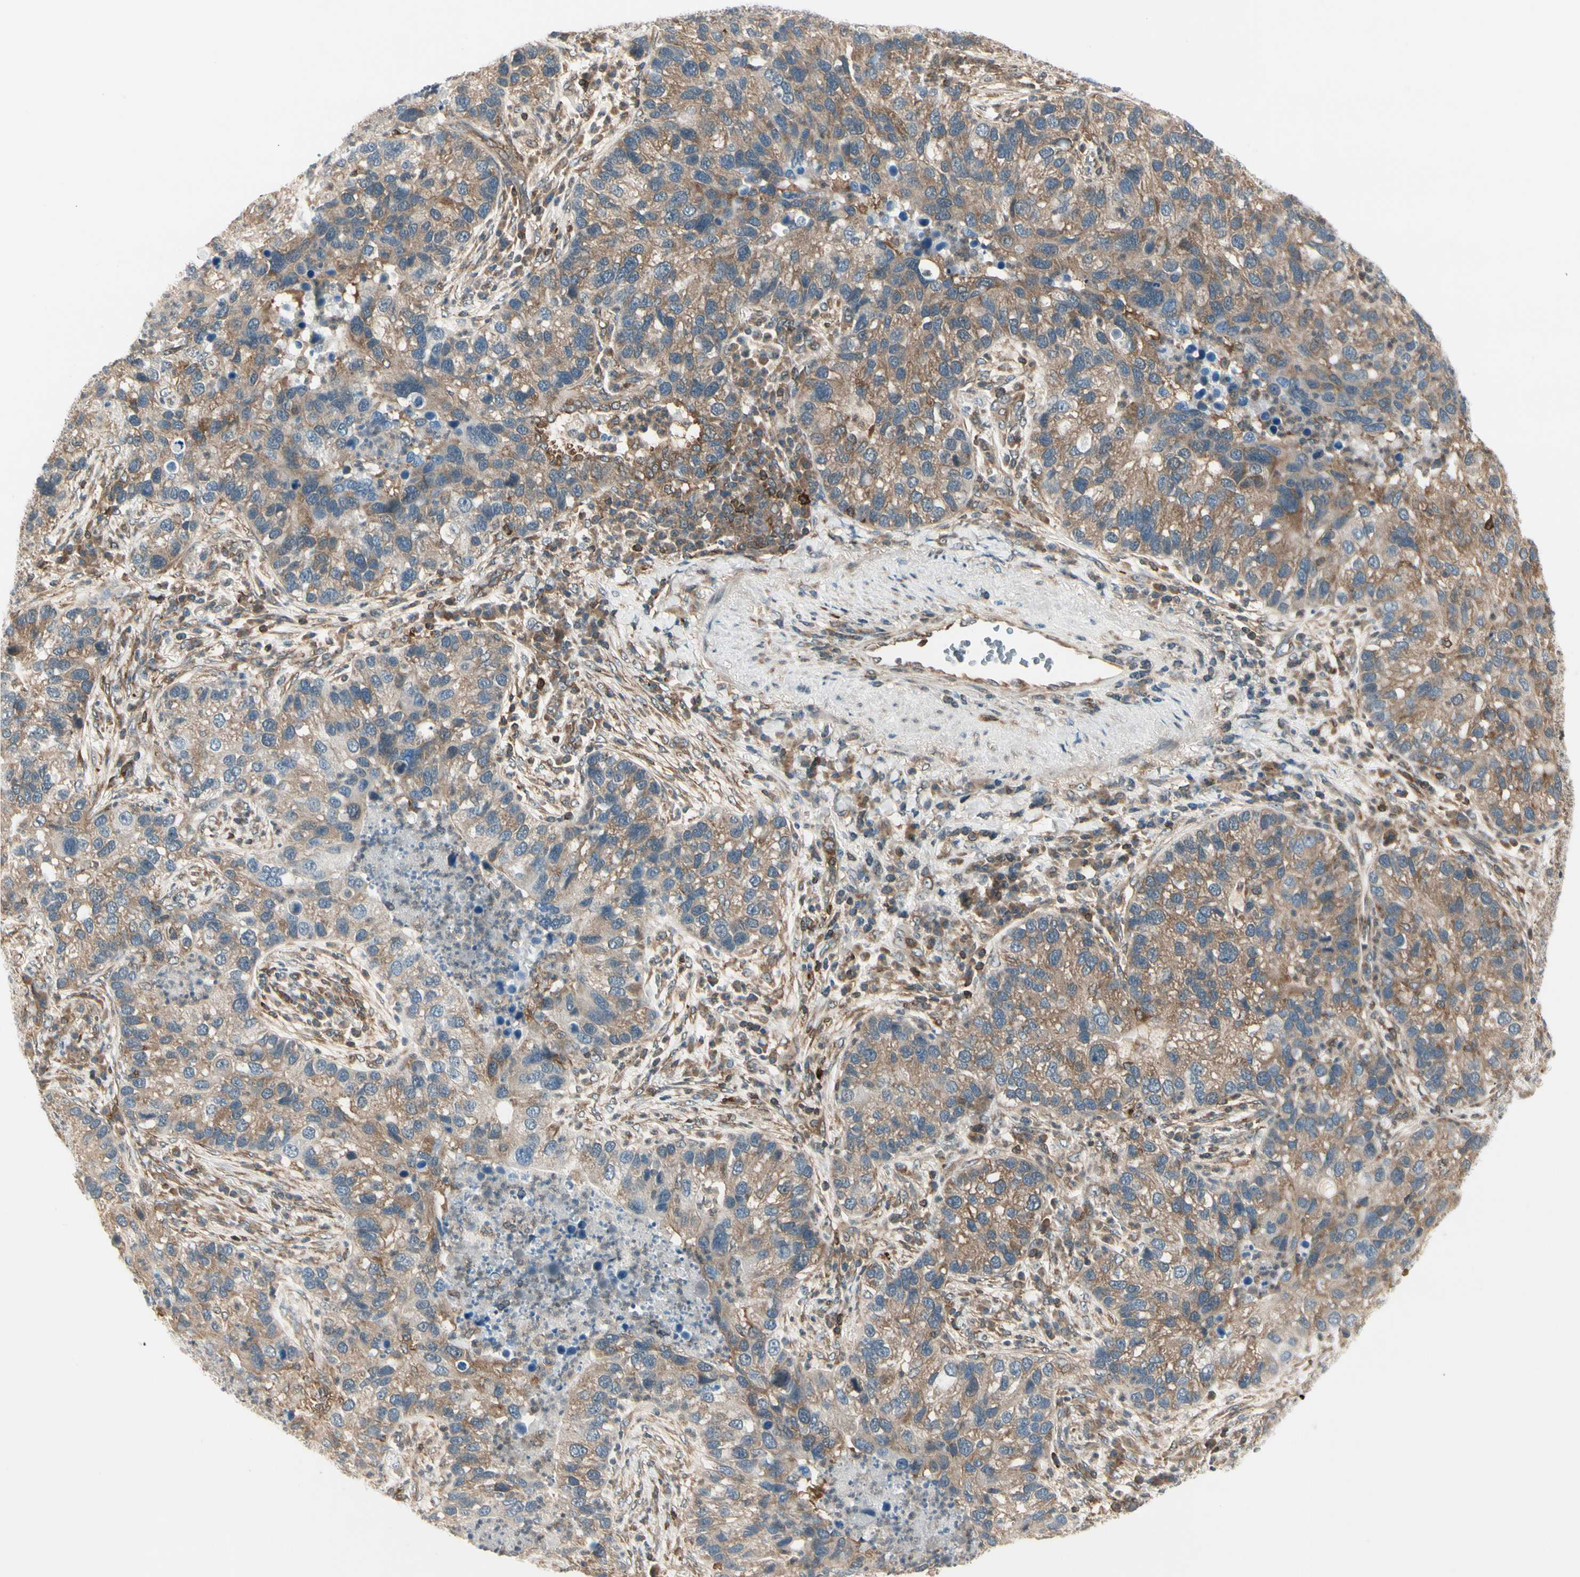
{"staining": {"intensity": "moderate", "quantity": ">75%", "location": "cytoplasmic/membranous"}, "tissue": "lung cancer", "cell_type": "Tumor cells", "image_type": "cancer", "snomed": [{"axis": "morphology", "description": "Normal tissue, NOS"}, {"axis": "morphology", "description": "Adenocarcinoma, NOS"}, {"axis": "topography", "description": "Bronchus"}, {"axis": "topography", "description": "Lung"}], "caption": "Lung cancer stained with a brown dye shows moderate cytoplasmic/membranous positive expression in approximately >75% of tumor cells.", "gene": "OXSR1", "patient": {"sex": "male", "age": 54}}